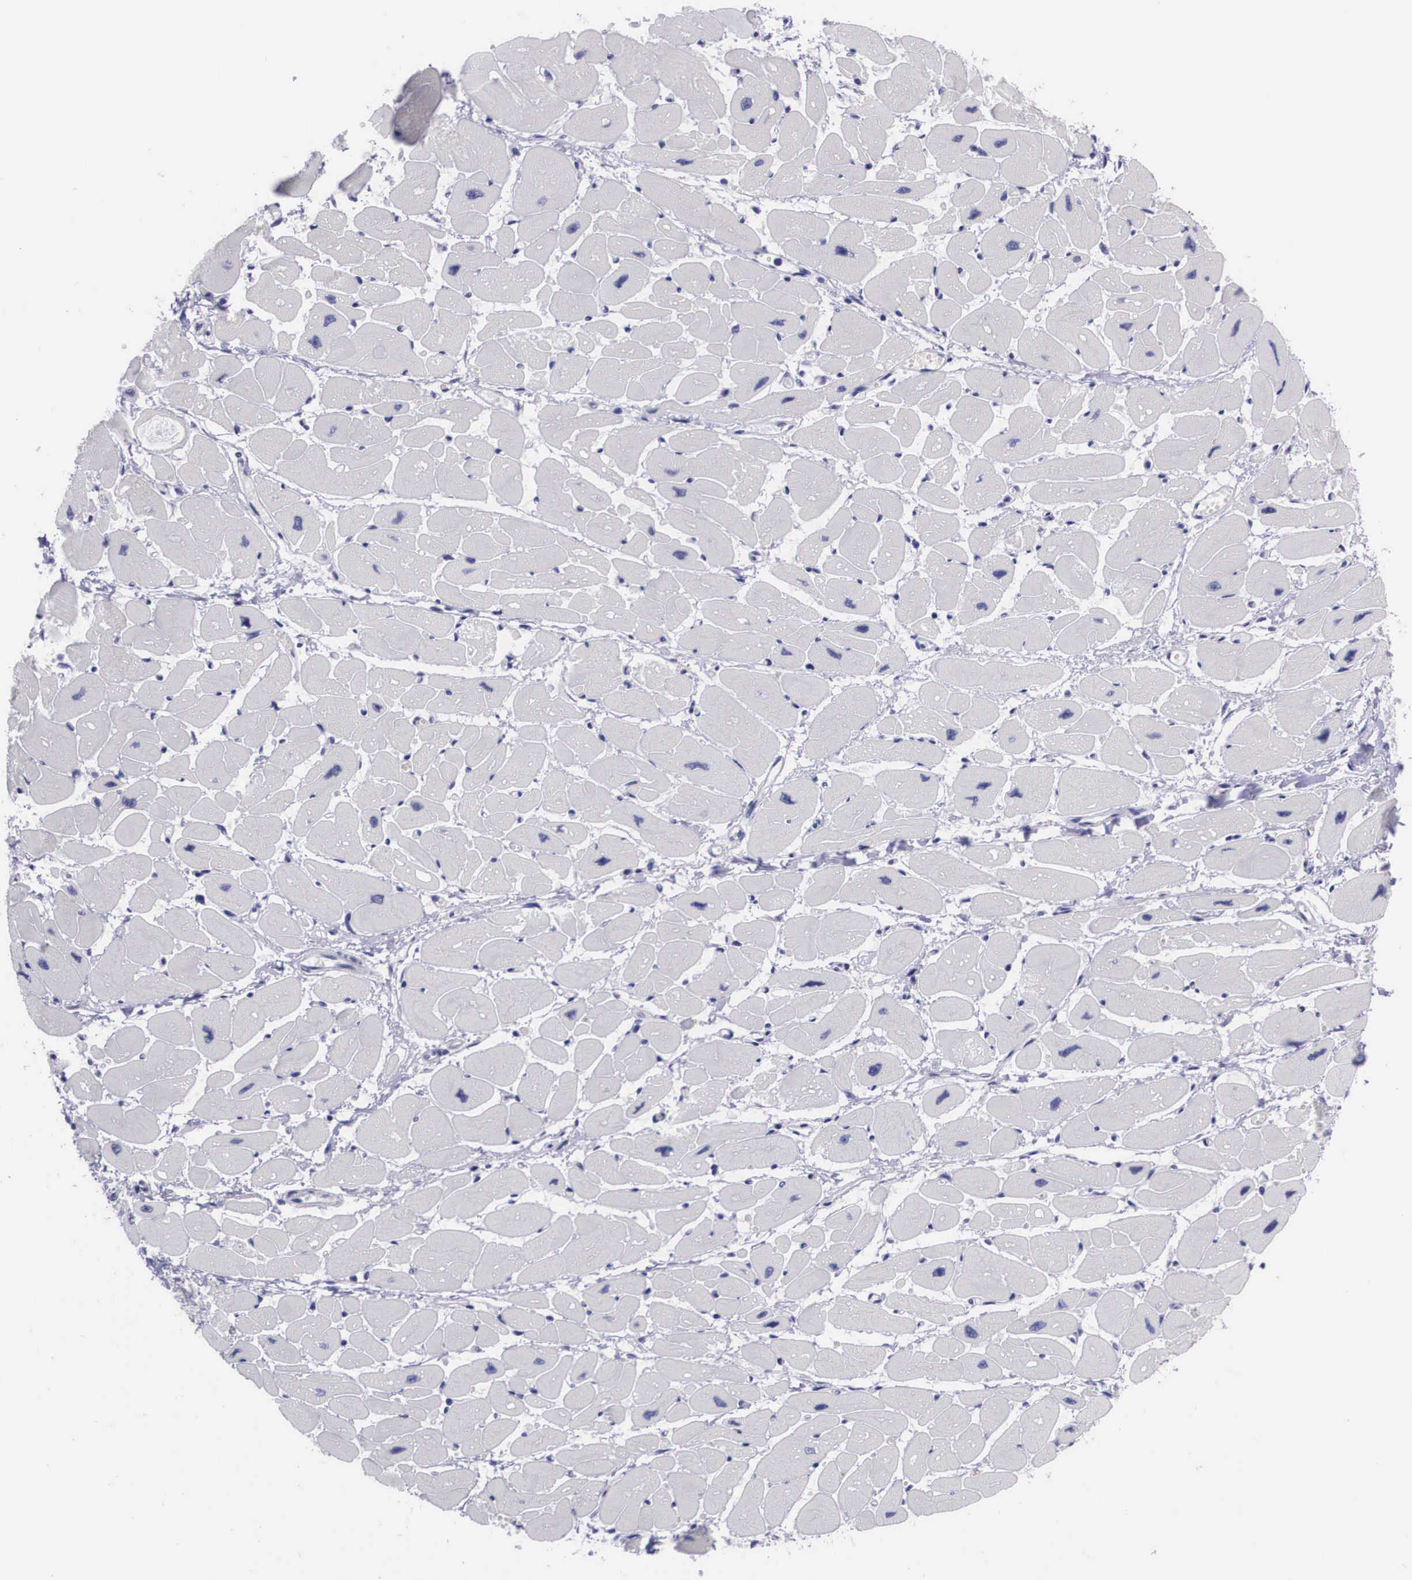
{"staining": {"intensity": "negative", "quantity": "none", "location": "none"}, "tissue": "heart muscle", "cell_type": "Cardiomyocytes", "image_type": "normal", "snomed": [{"axis": "morphology", "description": "Normal tissue, NOS"}, {"axis": "topography", "description": "Heart"}], "caption": "IHC micrograph of normal heart muscle: heart muscle stained with DAB reveals no significant protein positivity in cardiomyocytes.", "gene": "C22orf31", "patient": {"sex": "female", "age": 54}}